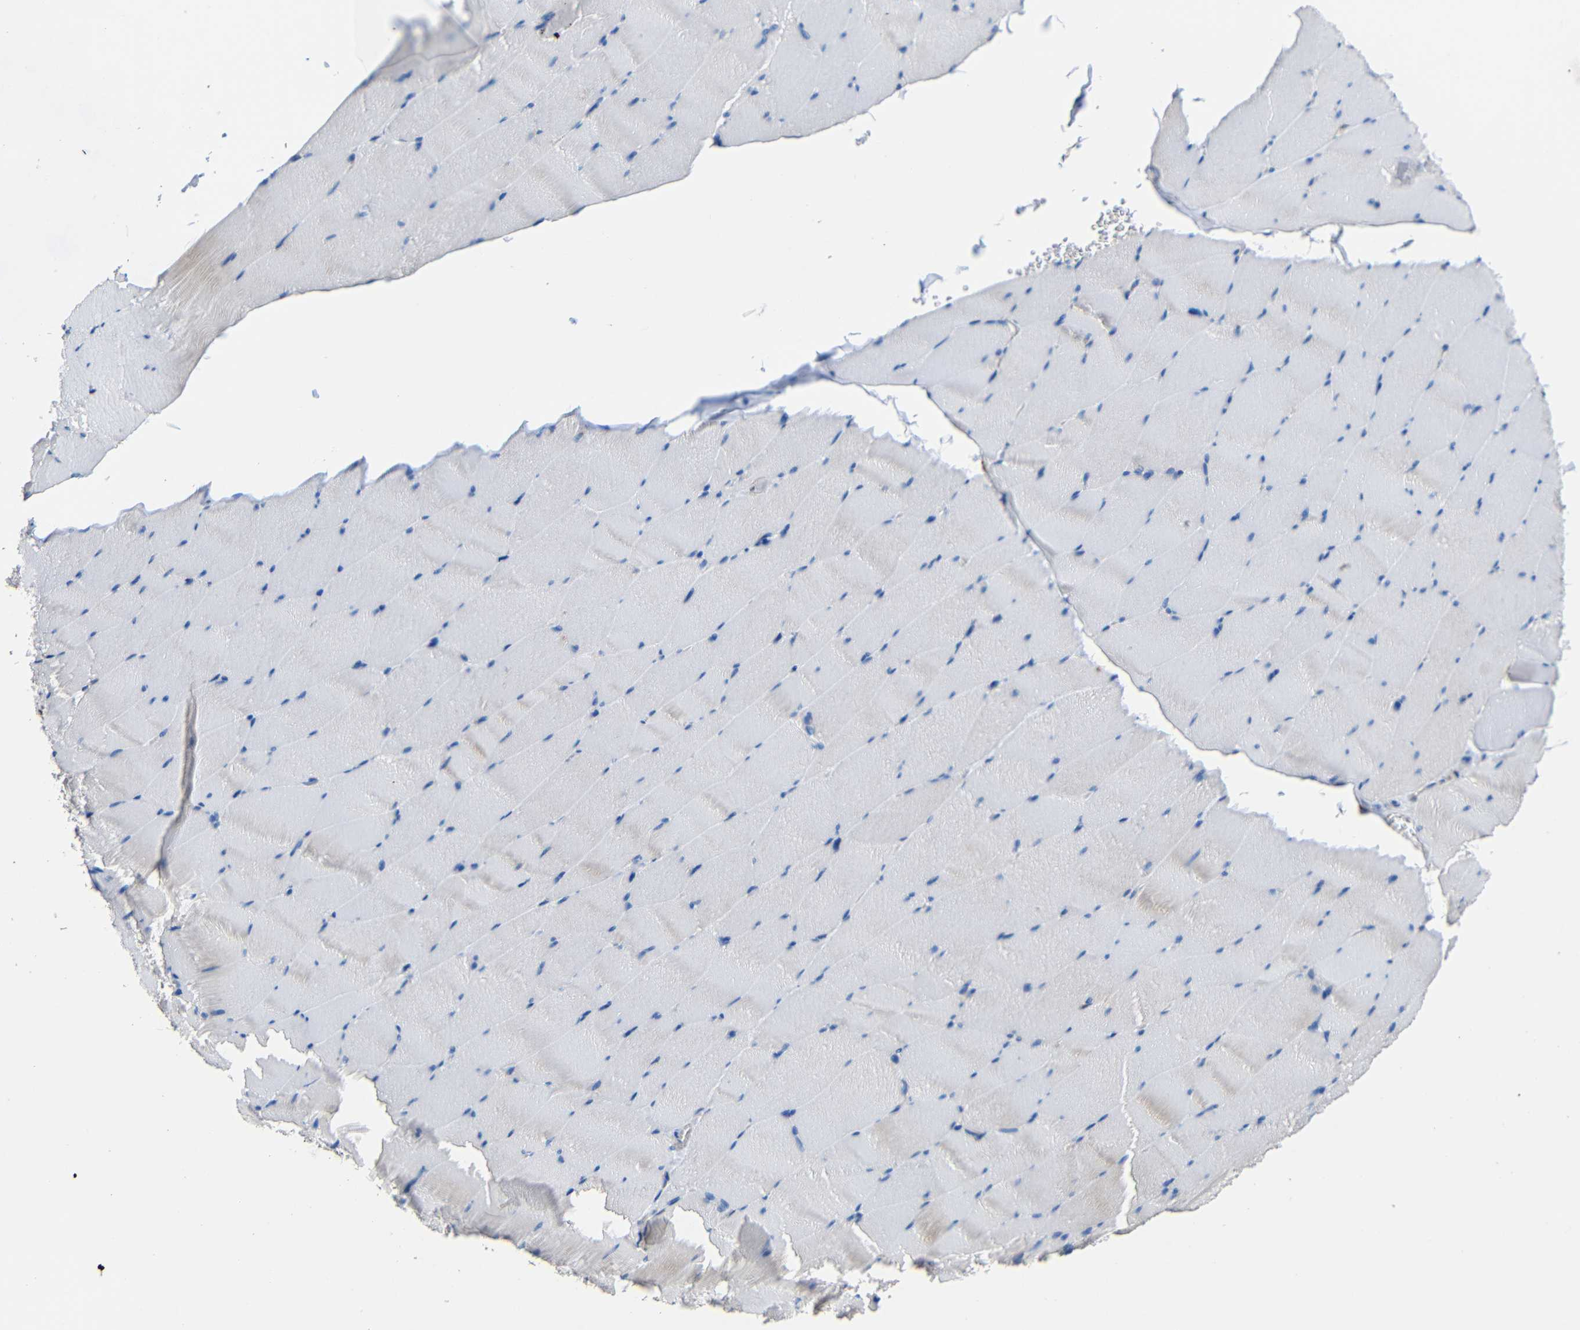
{"staining": {"intensity": "moderate", "quantity": "25%-75%", "location": "cytoplasmic/membranous"}, "tissue": "skeletal muscle", "cell_type": "Myocytes", "image_type": "normal", "snomed": [{"axis": "morphology", "description": "Normal tissue, NOS"}, {"axis": "topography", "description": "Skeletal muscle"}], "caption": "Unremarkable skeletal muscle exhibits moderate cytoplasmic/membranous staining in about 25%-75% of myocytes.", "gene": "HLA", "patient": {"sex": "male", "age": 62}}